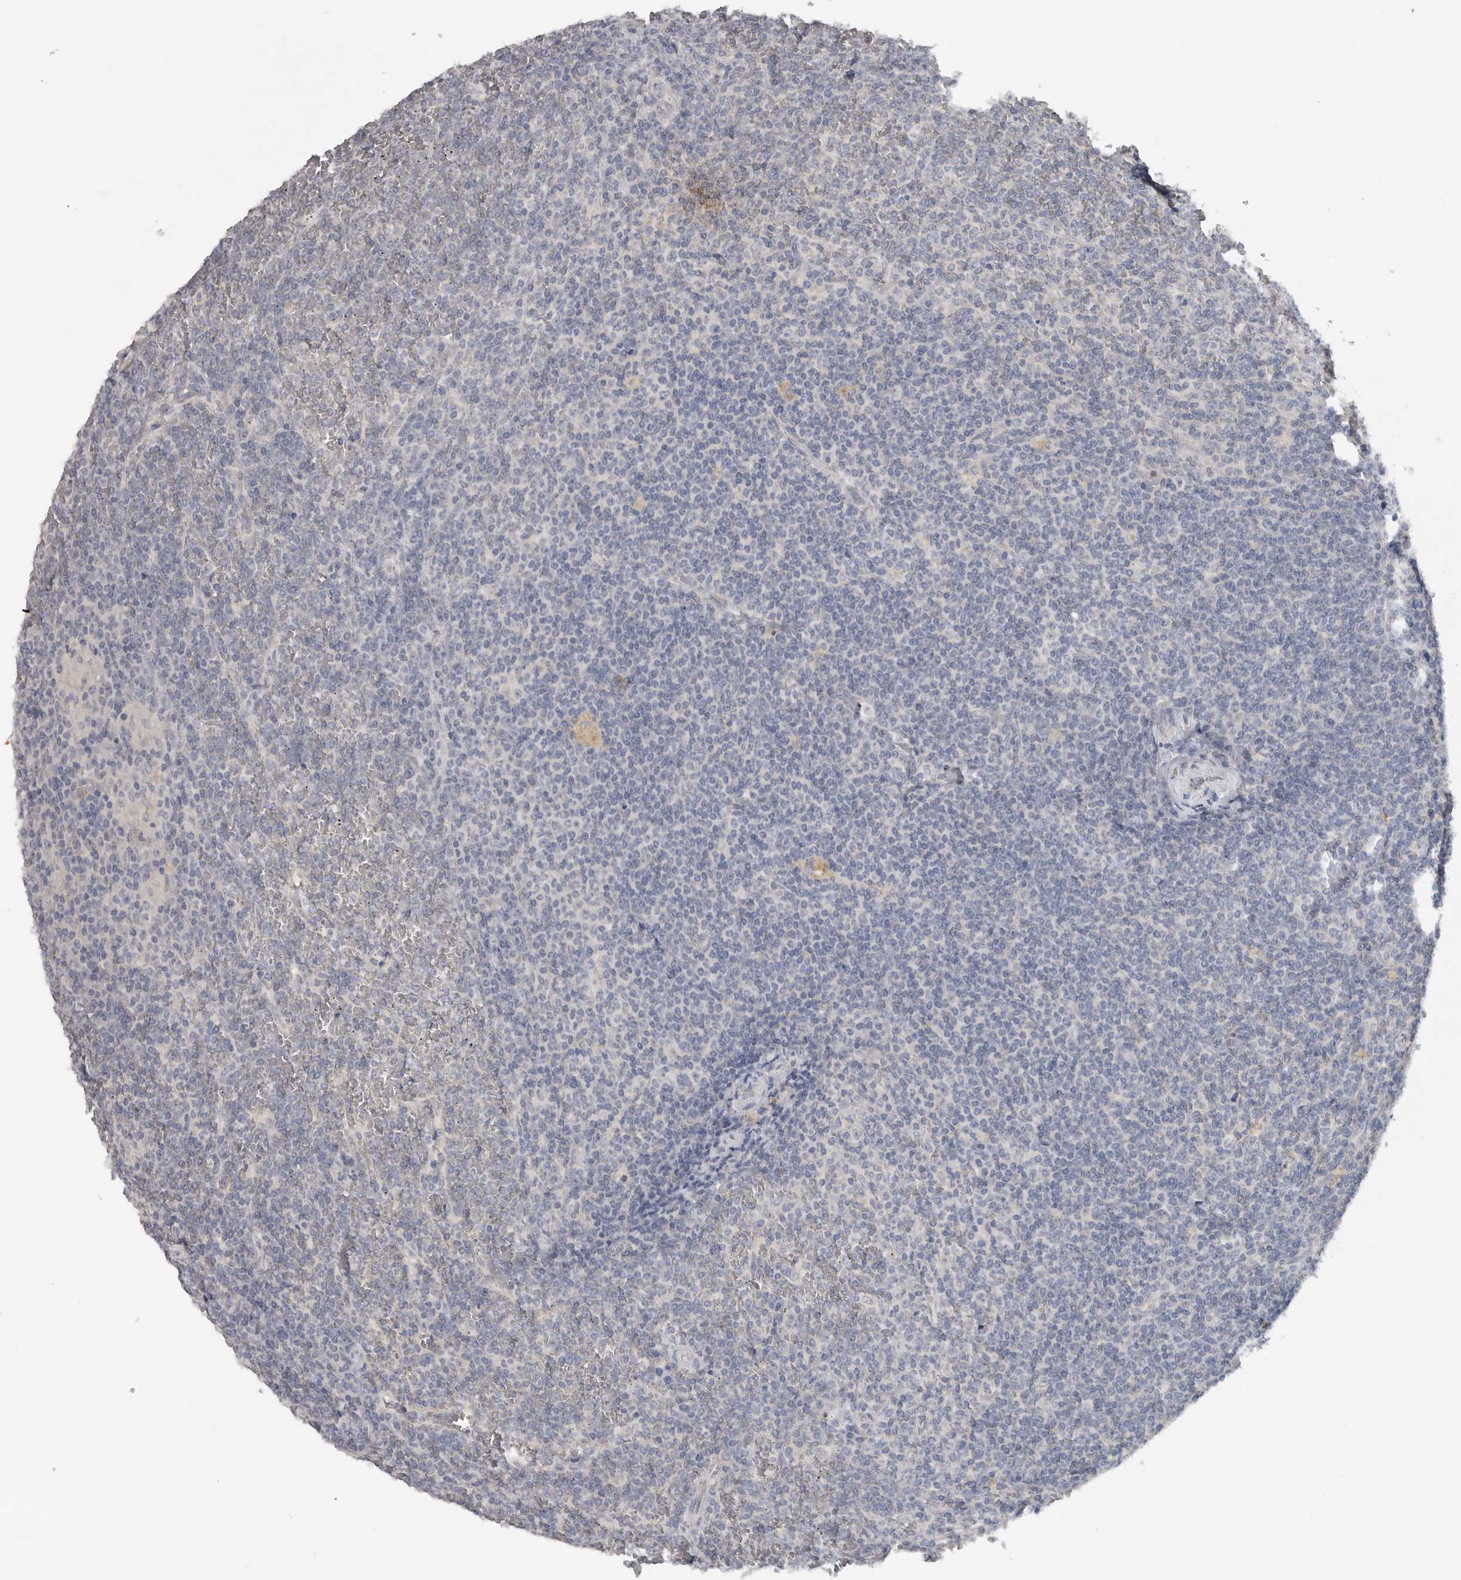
{"staining": {"intensity": "negative", "quantity": "none", "location": "none"}, "tissue": "lymphoma", "cell_type": "Tumor cells", "image_type": "cancer", "snomed": [{"axis": "morphology", "description": "Malignant lymphoma, non-Hodgkin's type, Low grade"}, {"axis": "topography", "description": "Spleen"}], "caption": "There is no significant staining in tumor cells of low-grade malignant lymphoma, non-Hodgkin's type. The staining was performed using DAB to visualize the protein expression in brown, while the nuclei were stained in blue with hematoxylin (Magnification: 20x).", "gene": "REG4", "patient": {"sex": "female", "age": 19}}